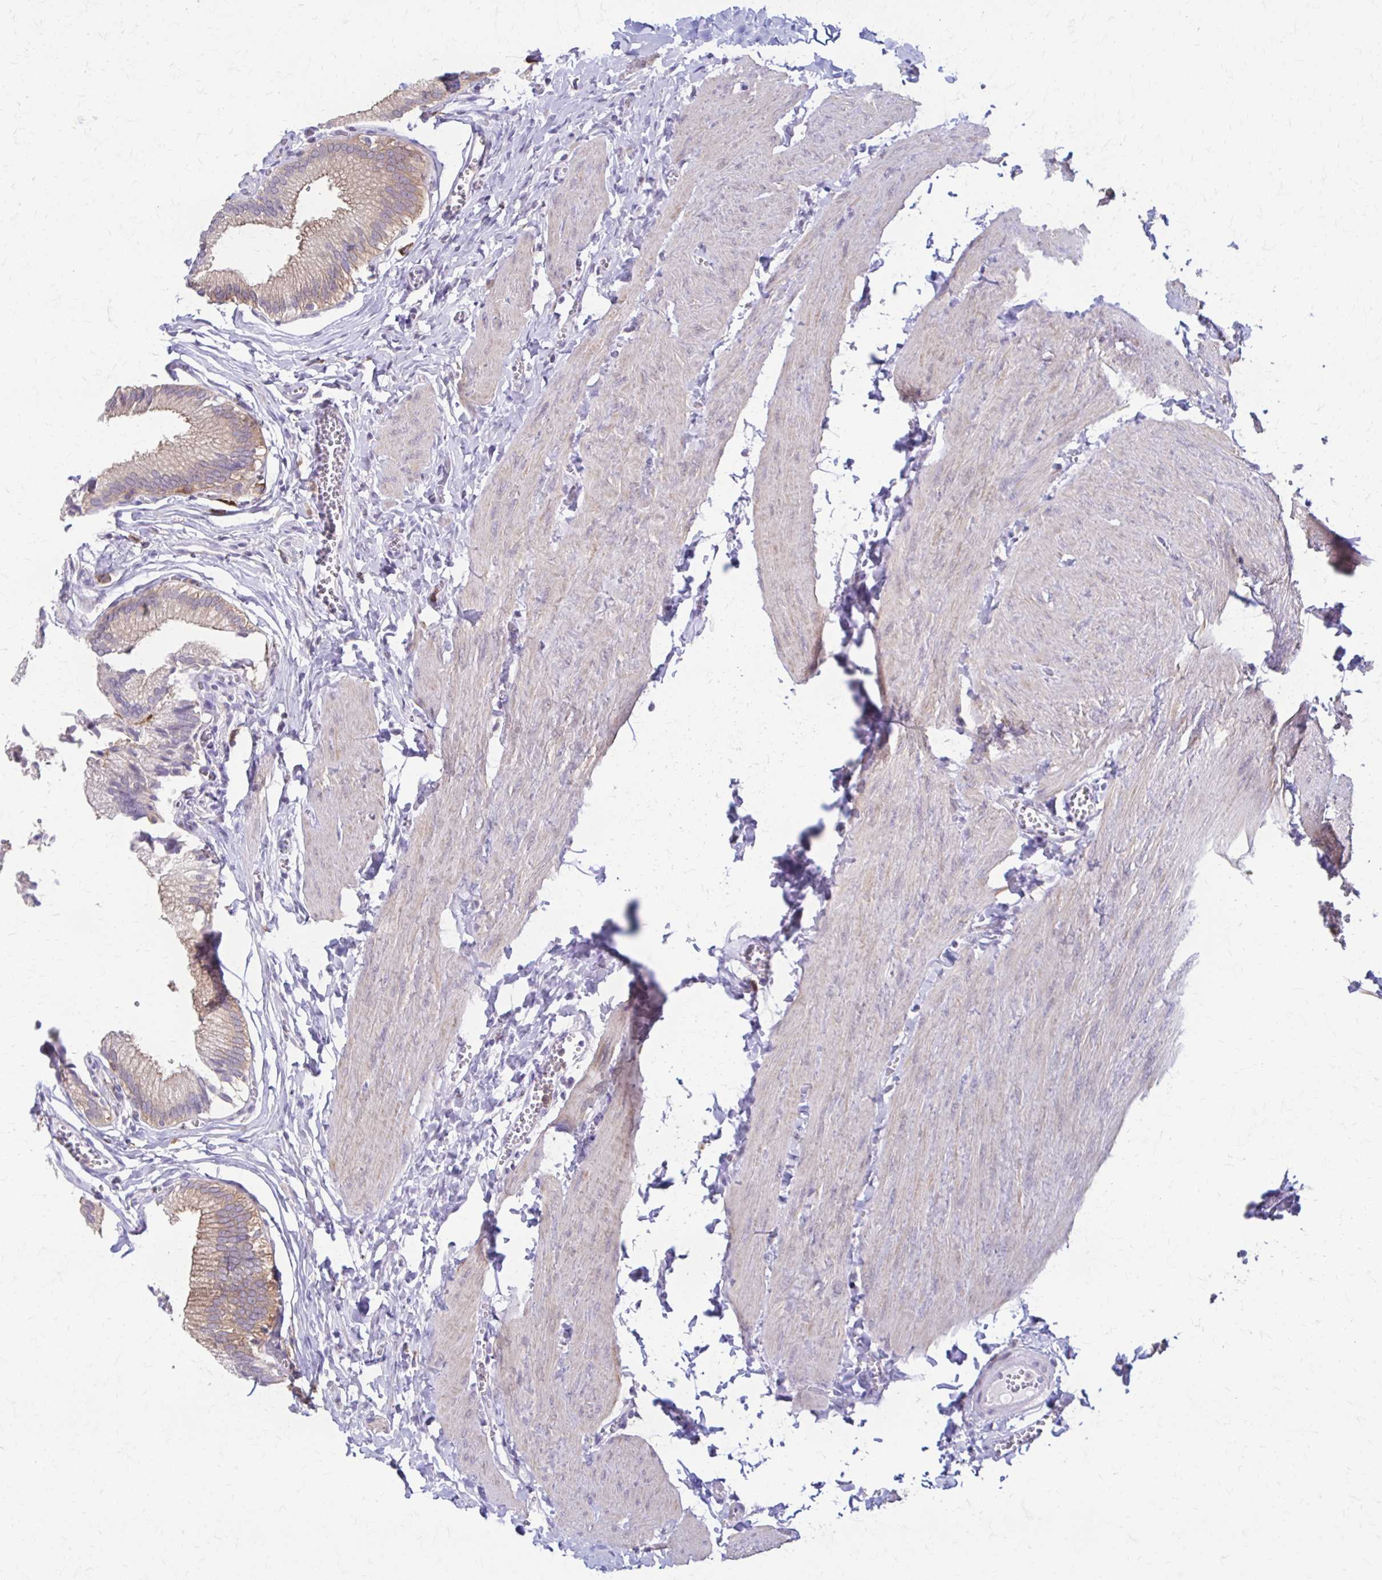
{"staining": {"intensity": "moderate", "quantity": "25%-75%", "location": "cytoplasmic/membranous"}, "tissue": "gallbladder", "cell_type": "Glandular cells", "image_type": "normal", "snomed": [{"axis": "morphology", "description": "Normal tissue, NOS"}, {"axis": "topography", "description": "Gallbladder"}, {"axis": "topography", "description": "Peripheral nerve tissue"}], "caption": "Protein analysis of benign gallbladder reveals moderate cytoplasmic/membranous positivity in approximately 25%-75% of glandular cells. The protein of interest is stained brown, and the nuclei are stained in blue (DAB IHC with brightfield microscopy, high magnification).", "gene": "PIK3AP1", "patient": {"sex": "male", "age": 17}}